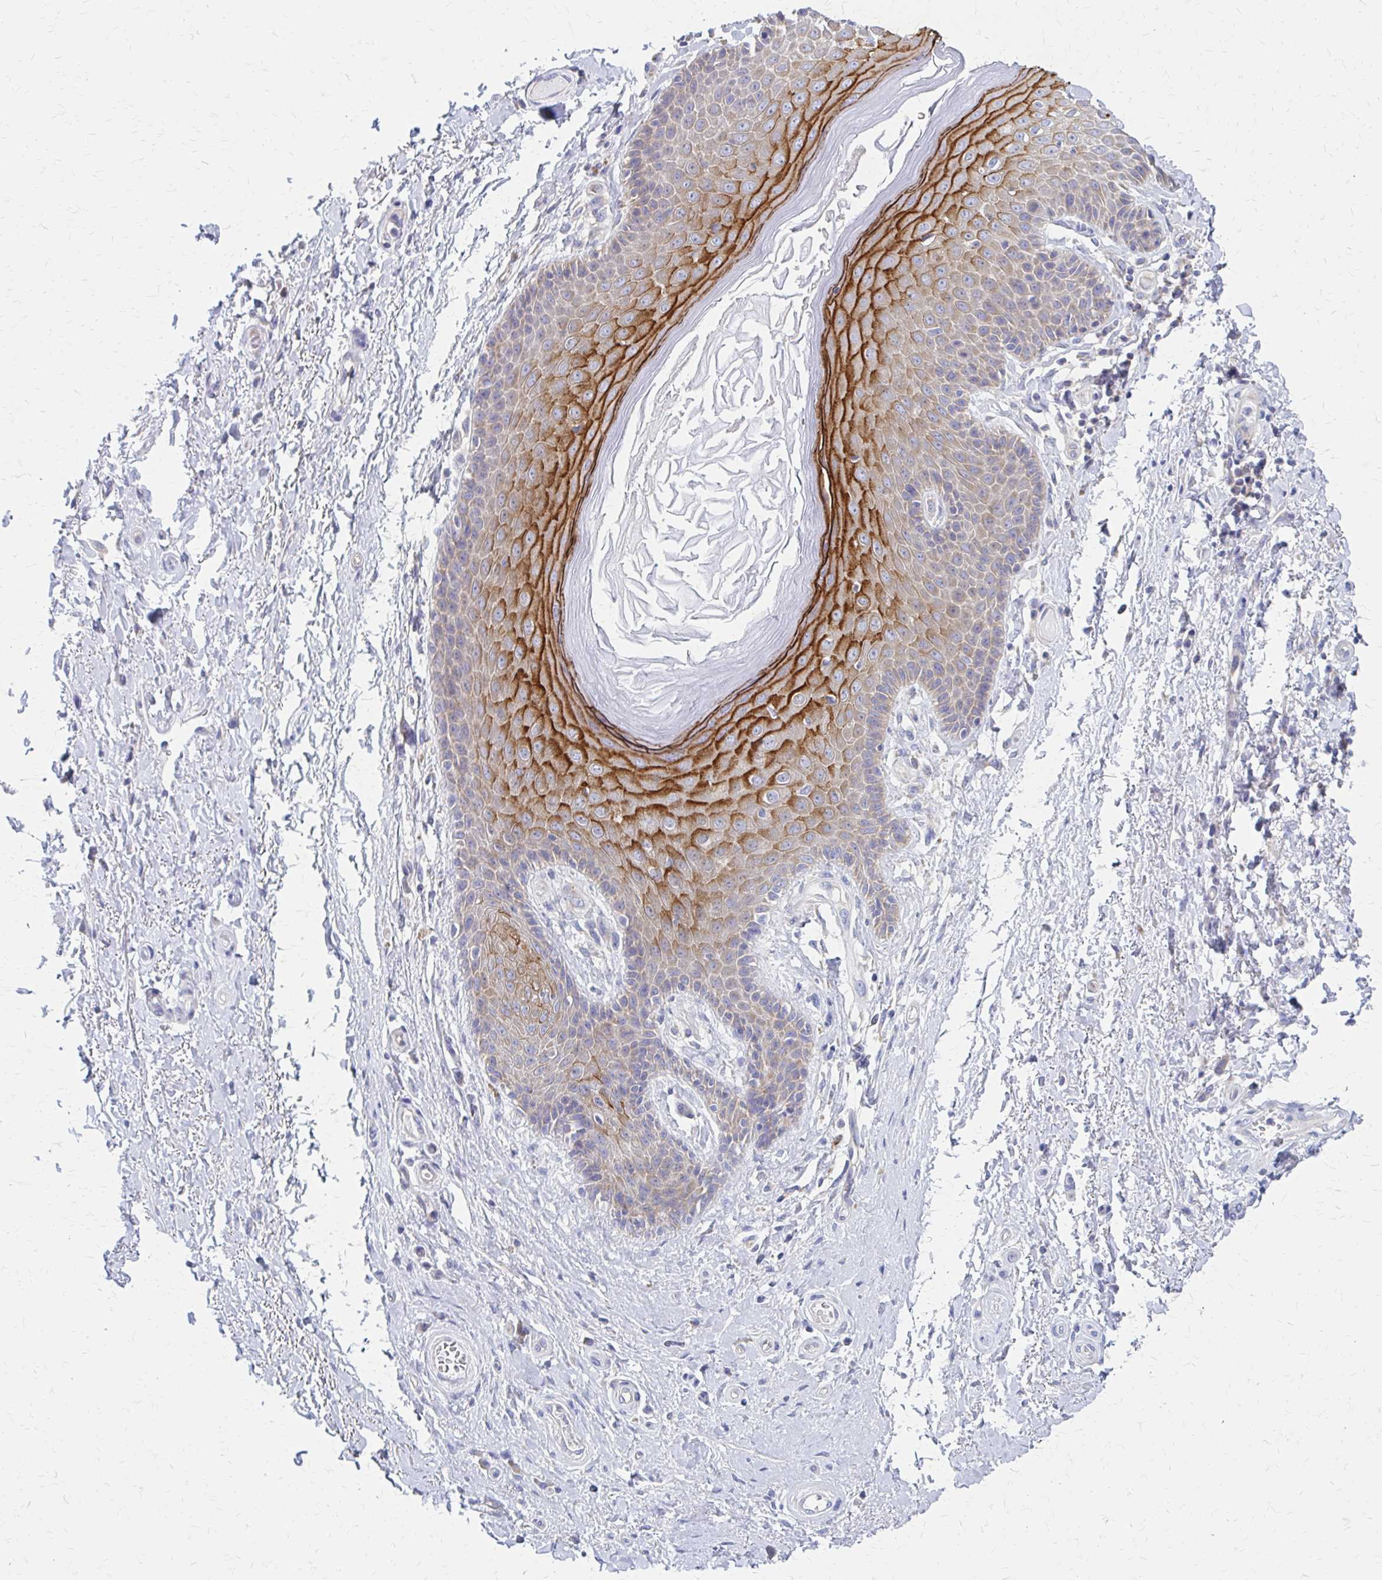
{"staining": {"intensity": "negative", "quantity": "none", "location": "none"}, "tissue": "adipose tissue", "cell_type": "Adipocytes", "image_type": "normal", "snomed": [{"axis": "morphology", "description": "Normal tissue, NOS"}, {"axis": "topography", "description": "Peripheral nerve tissue"}], "caption": "DAB immunohistochemical staining of benign adipose tissue displays no significant positivity in adipocytes.", "gene": "RPL27A", "patient": {"sex": "male", "age": 51}}